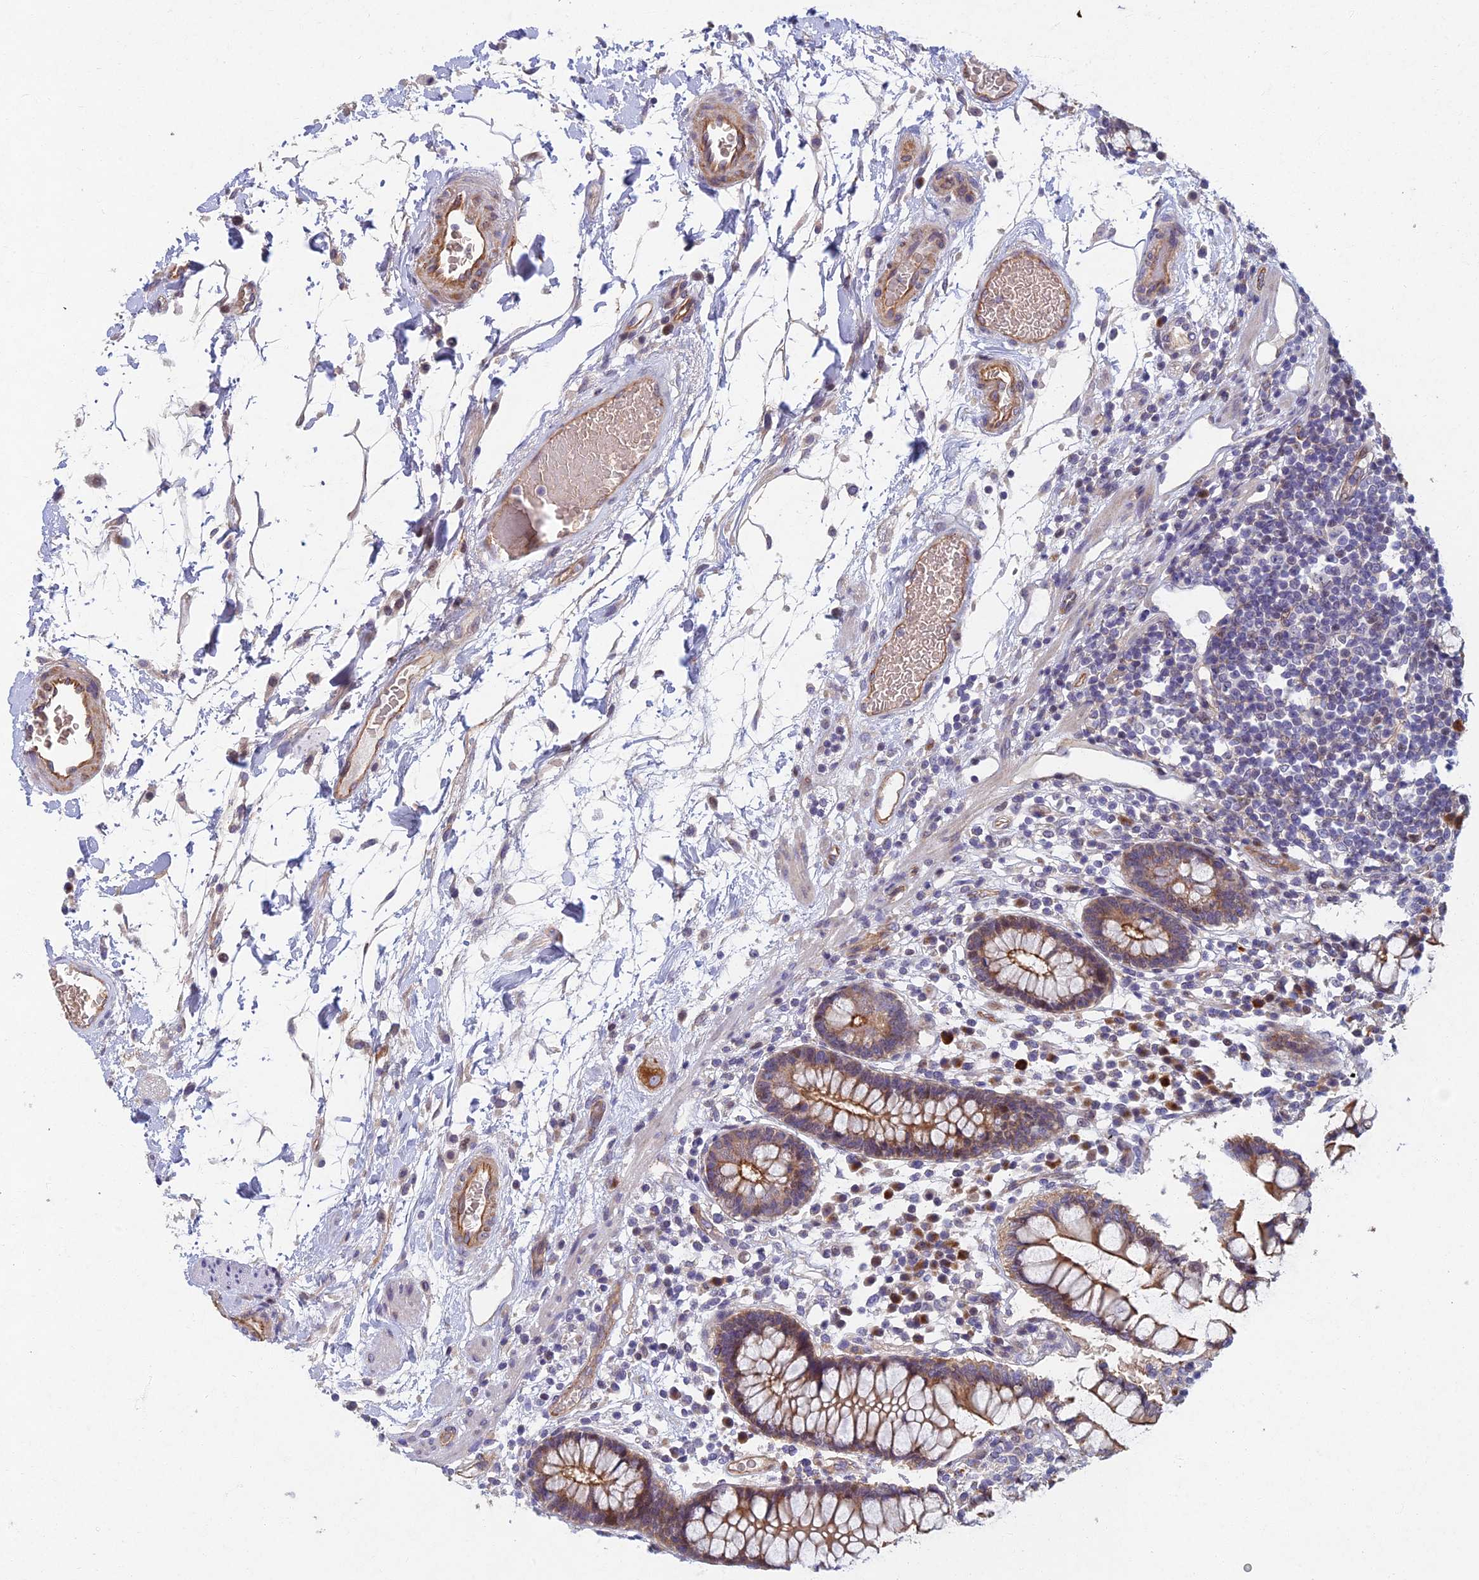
{"staining": {"intensity": "moderate", "quantity": ">75%", "location": "cytoplasmic/membranous"}, "tissue": "colon", "cell_type": "Endothelial cells", "image_type": "normal", "snomed": [{"axis": "morphology", "description": "Normal tissue, NOS"}, {"axis": "topography", "description": "Colon"}], "caption": "High-power microscopy captured an immunohistochemistry histopathology image of benign colon, revealing moderate cytoplasmic/membranous expression in approximately >75% of endothelial cells. (IHC, brightfield microscopy, high magnification).", "gene": "RHBDL2", "patient": {"sex": "female", "age": 79}}